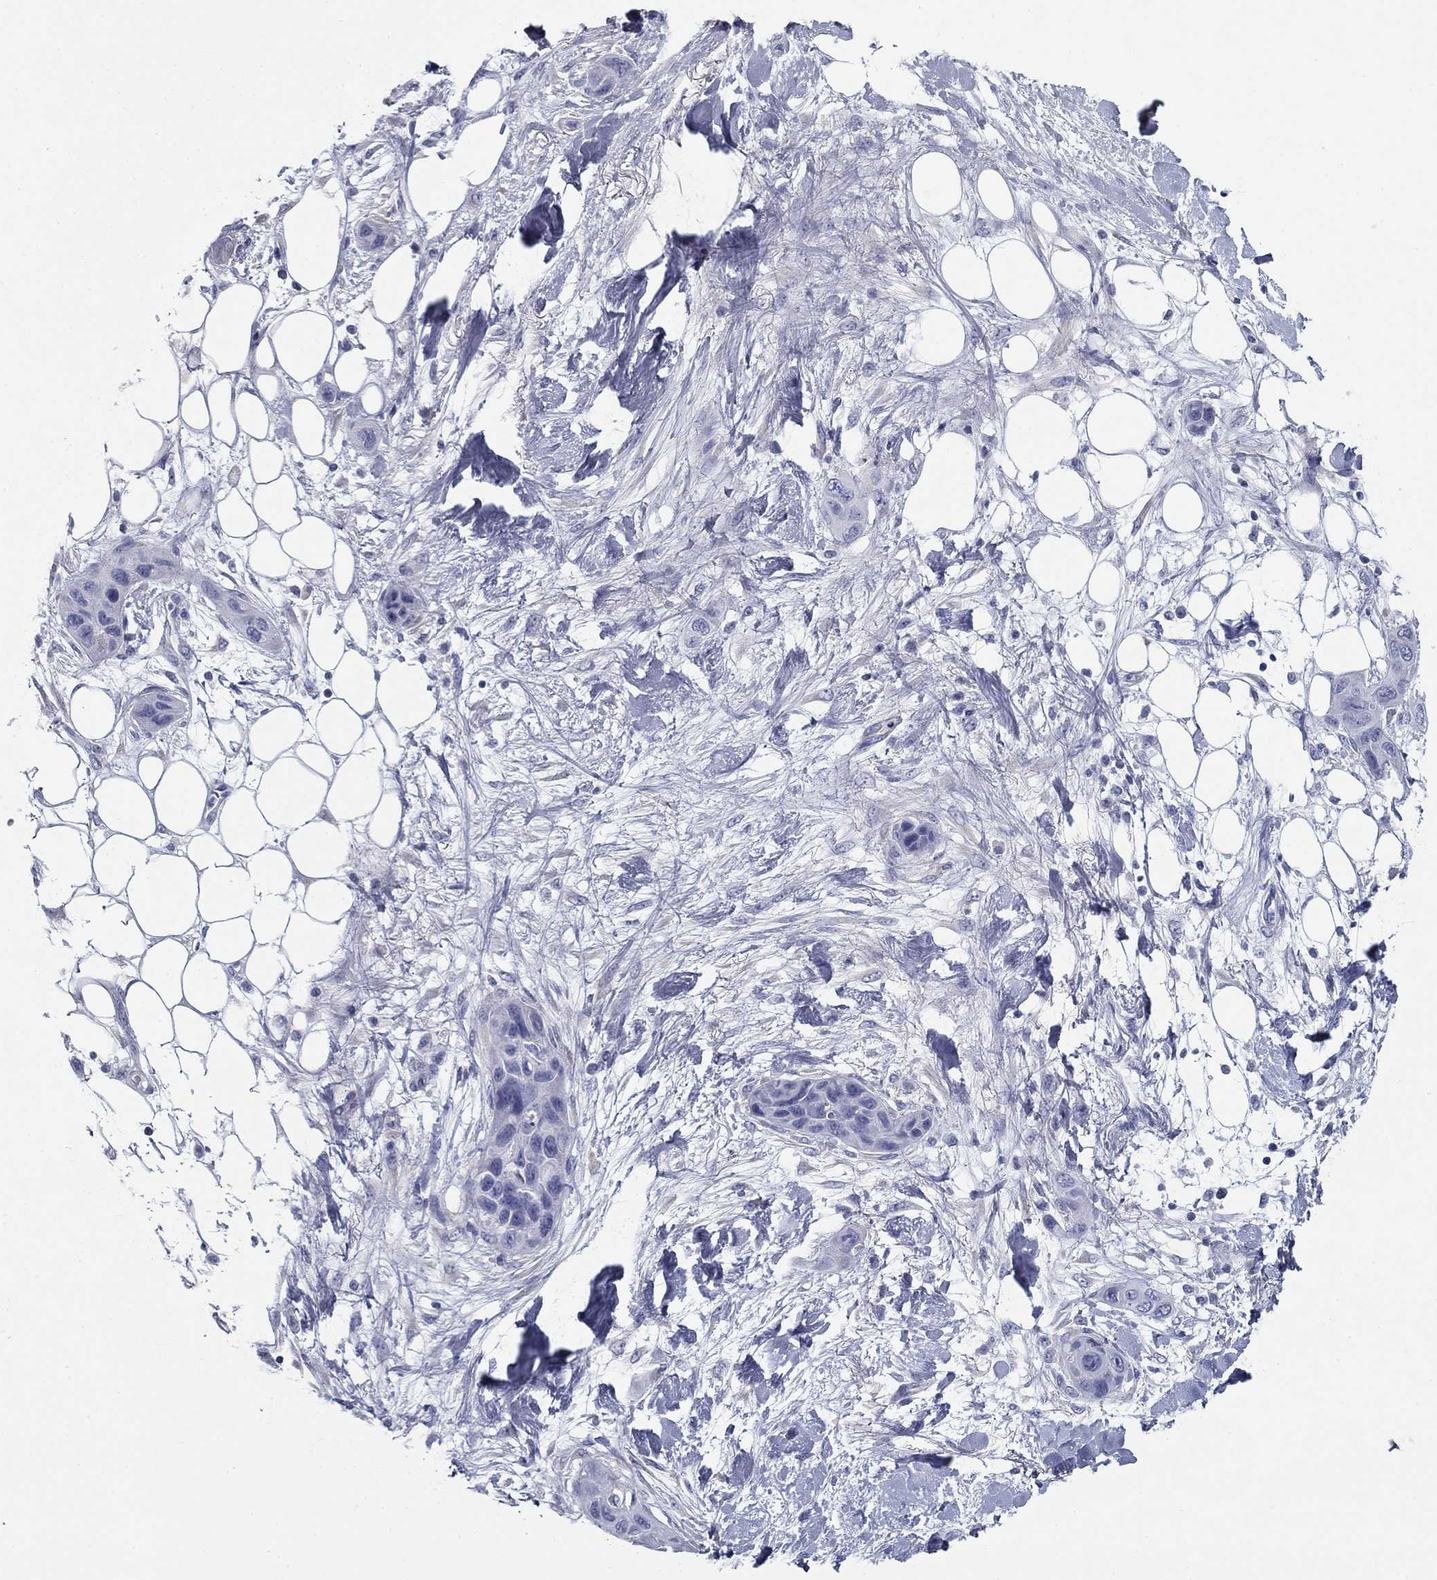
{"staining": {"intensity": "negative", "quantity": "none", "location": "none"}, "tissue": "skin cancer", "cell_type": "Tumor cells", "image_type": "cancer", "snomed": [{"axis": "morphology", "description": "Squamous cell carcinoma, NOS"}, {"axis": "topography", "description": "Skin"}], "caption": "Immunohistochemical staining of human skin cancer shows no significant staining in tumor cells. The staining was performed using DAB (3,3'-diaminobenzidine) to visualize the protein expression in brown, while the nuclei were stained in blue with hematoxylin (Magnification: 20x).", "gene": "ZP2", "patient": {"sex": "male", "age": 79}}